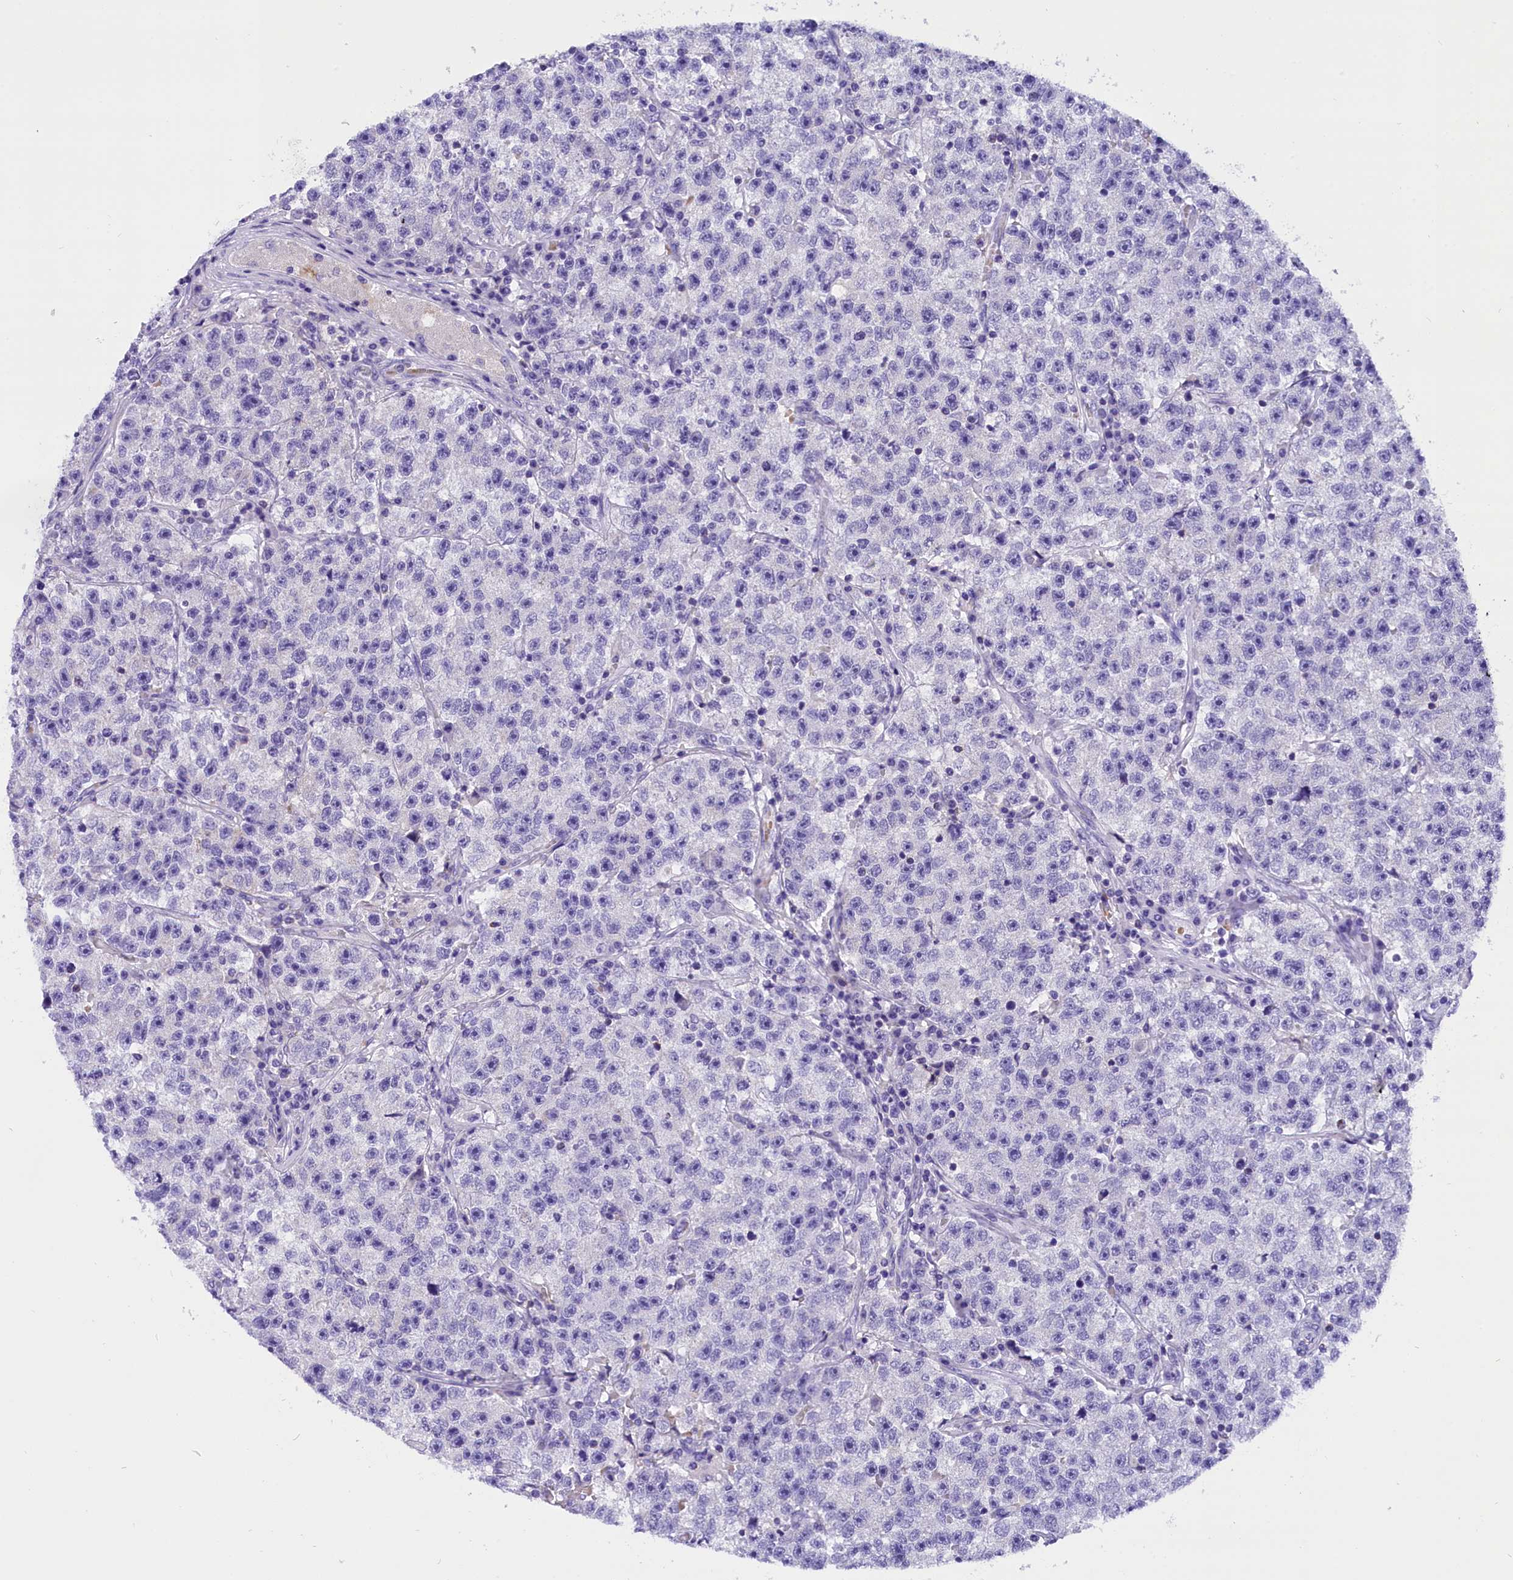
{"staining": {"intensity": "negative", "quantity": "none", "location": "none"}, "tissue": "testis cancer", "cell_type": "Tumor cells", "image_type": "cancer", "snomed": [{"axis": "morphology", "description": "Seminoma, NOS"}, {"axis": "topography", "description": "Testis"}], "caption": "An IHC image of testis cancer (seminoma) is shown. There is no staining in tumor cells of testis cancer (seminoma).", "gene": "ABAT", "patient": {"sex": "male", "age": 22}}